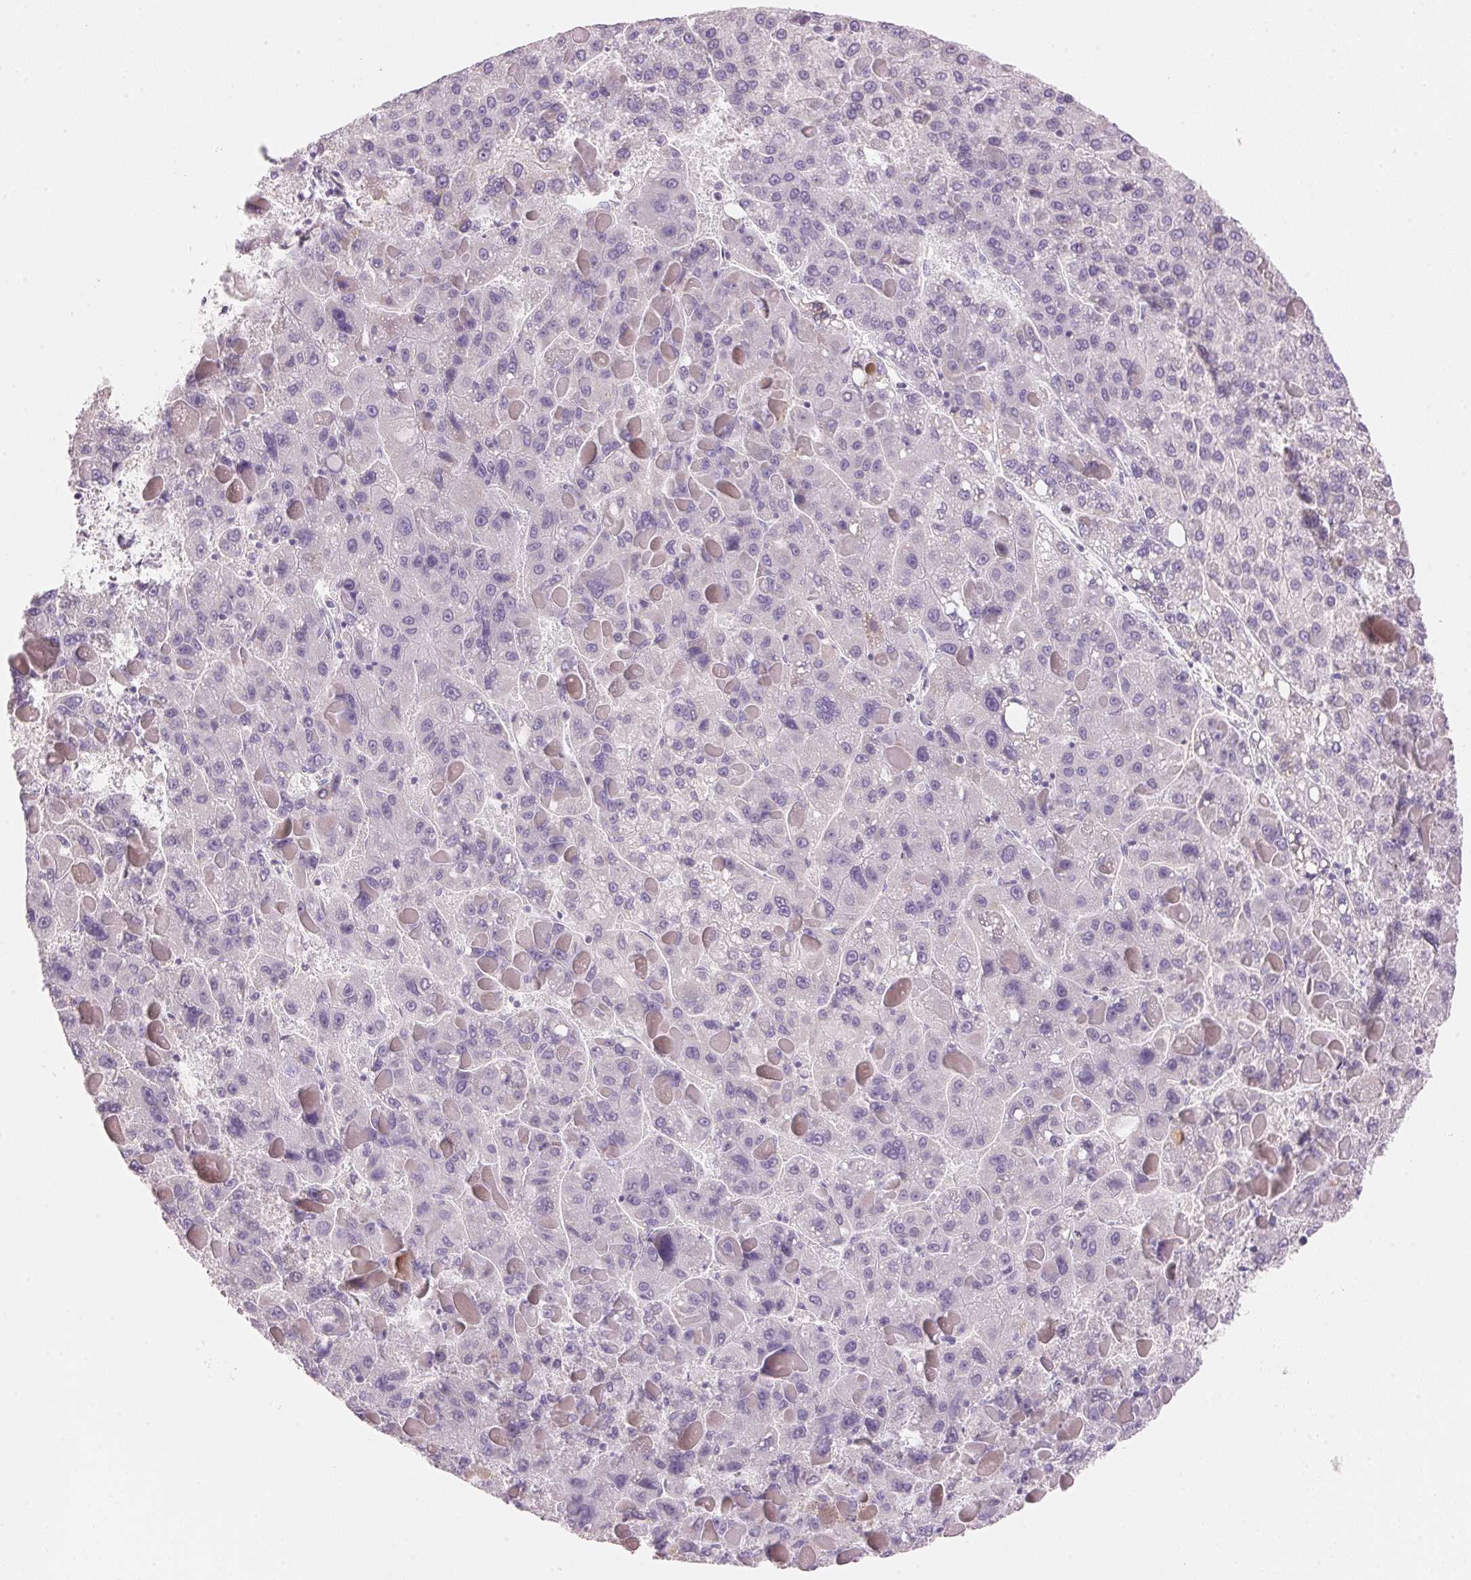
{"staining": {"intensity": "negative", "quantity": "none", "location": "none"}, "tissue": "liver cancer", "cell_type": "Tumor cells", "image_type": "cancer", "snomed": [{"axis": "morphology", "description": "Carcinoma, Hepatocellular, NOS"}, {"axis": "topography", "description": "Liver"}], "caption": "Immunohistochemistry histopathology image of human liver cancer (hepatocellular carcinoma) stained for a protein (brown), which exhibits no positivity in tumor cells.", "gene": "CYP11B1", "patient": {"sex": "female", "age": 82}}